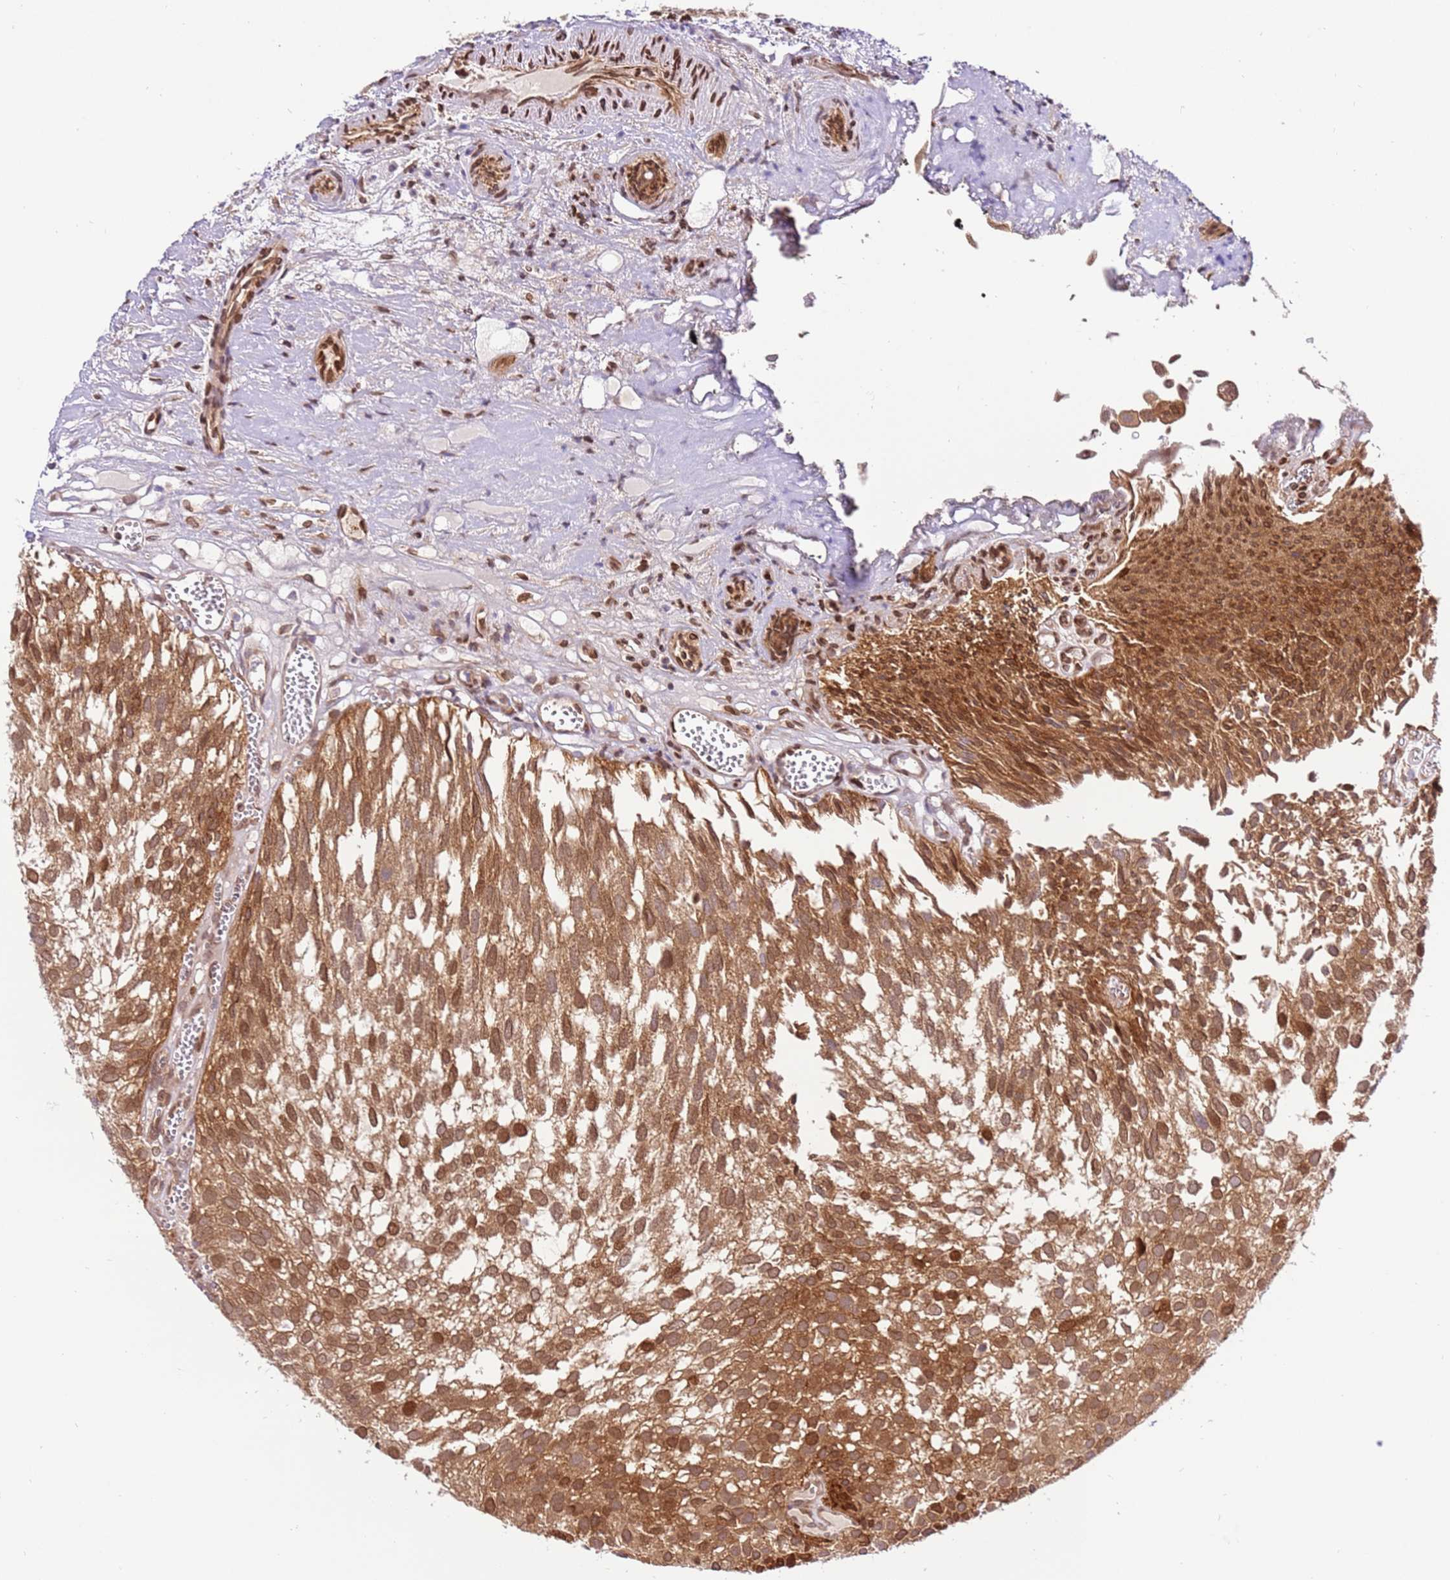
{"staining": {"intensity": "moderate", "quantity": ">75%", "location": "cytoplasmic/membranous,nuclear"}, "tissue": "urothelial cancer", "cell_type": "Tumor cells", "image_type": "cancer", "snomed": [{"axis": "morphology", "description": "Urothelial carcinoma, Low grade"}, {"axis": "topography", "description": "Urinary bladder"}], "caption": "This photomicrograph reveals immunohistochemistry (IHC) staining of urothelial cancer, with medium moderate cytoplasmic/membranous and nuclear positivity in approximately >75% of tumor cells.", "gene": "TRIM37", "patient": {"sex": "male", "age": 88}}